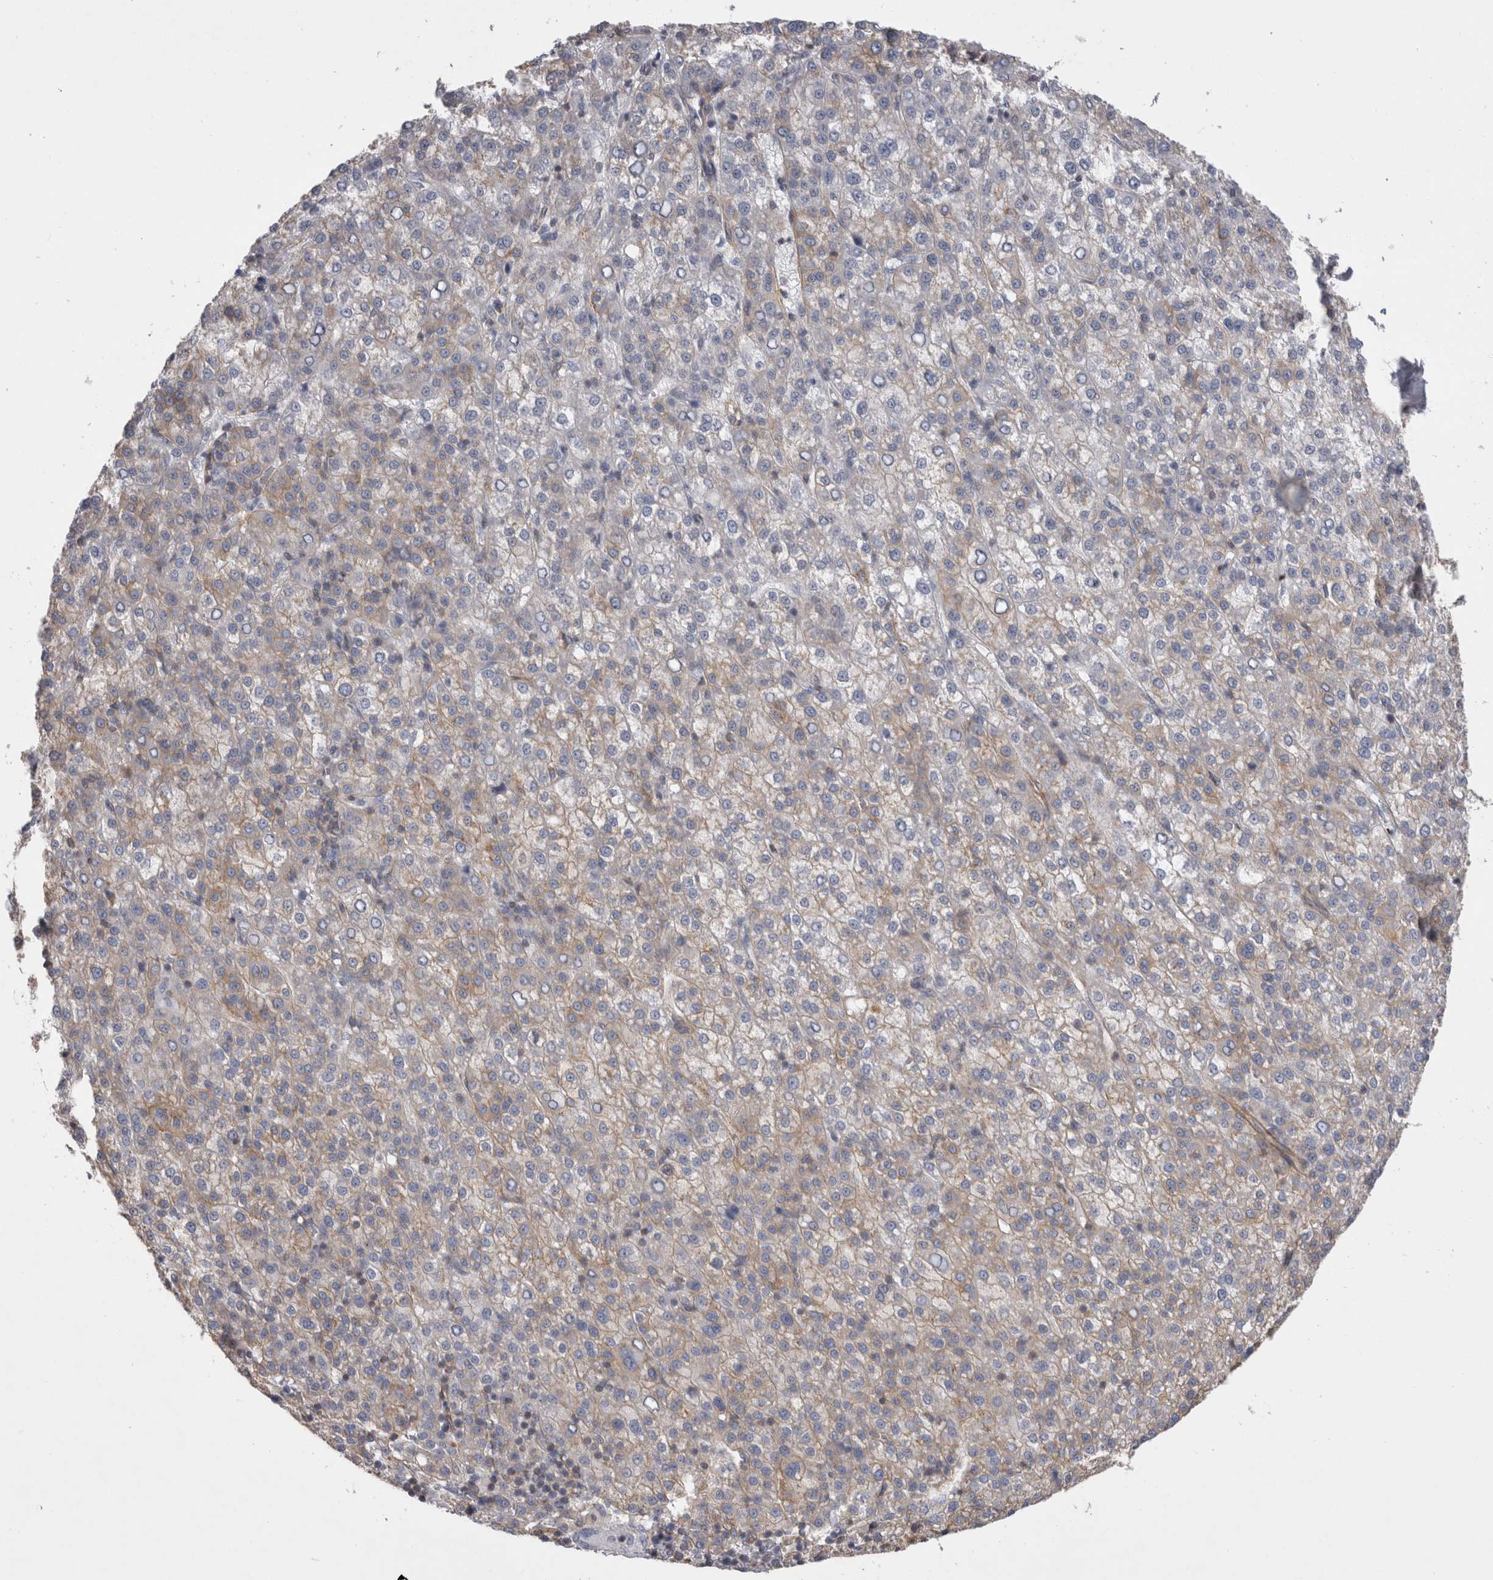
{"staining": {"intensity": "weak", "quantity": "25%-75%", "location": "cytoplasmic/membranous"}, "tissue": "liver cancer", "cell_type": "Tumor cells", "image_type": "cancer", "snomed": [{"axis": "morphology", "description": "Carcinoma, Hepatocellular, NOS"}, {"axis": "topography", "description": "Liver"}], "caption": "A photomicrograph of liver hepatocellular carcinoma stained for a protein reveals weak cytoplasmic/membranous brown staining in tumor cells.", "gene": "ATXN3", "patient": {"sex": "female", "age": 58}}